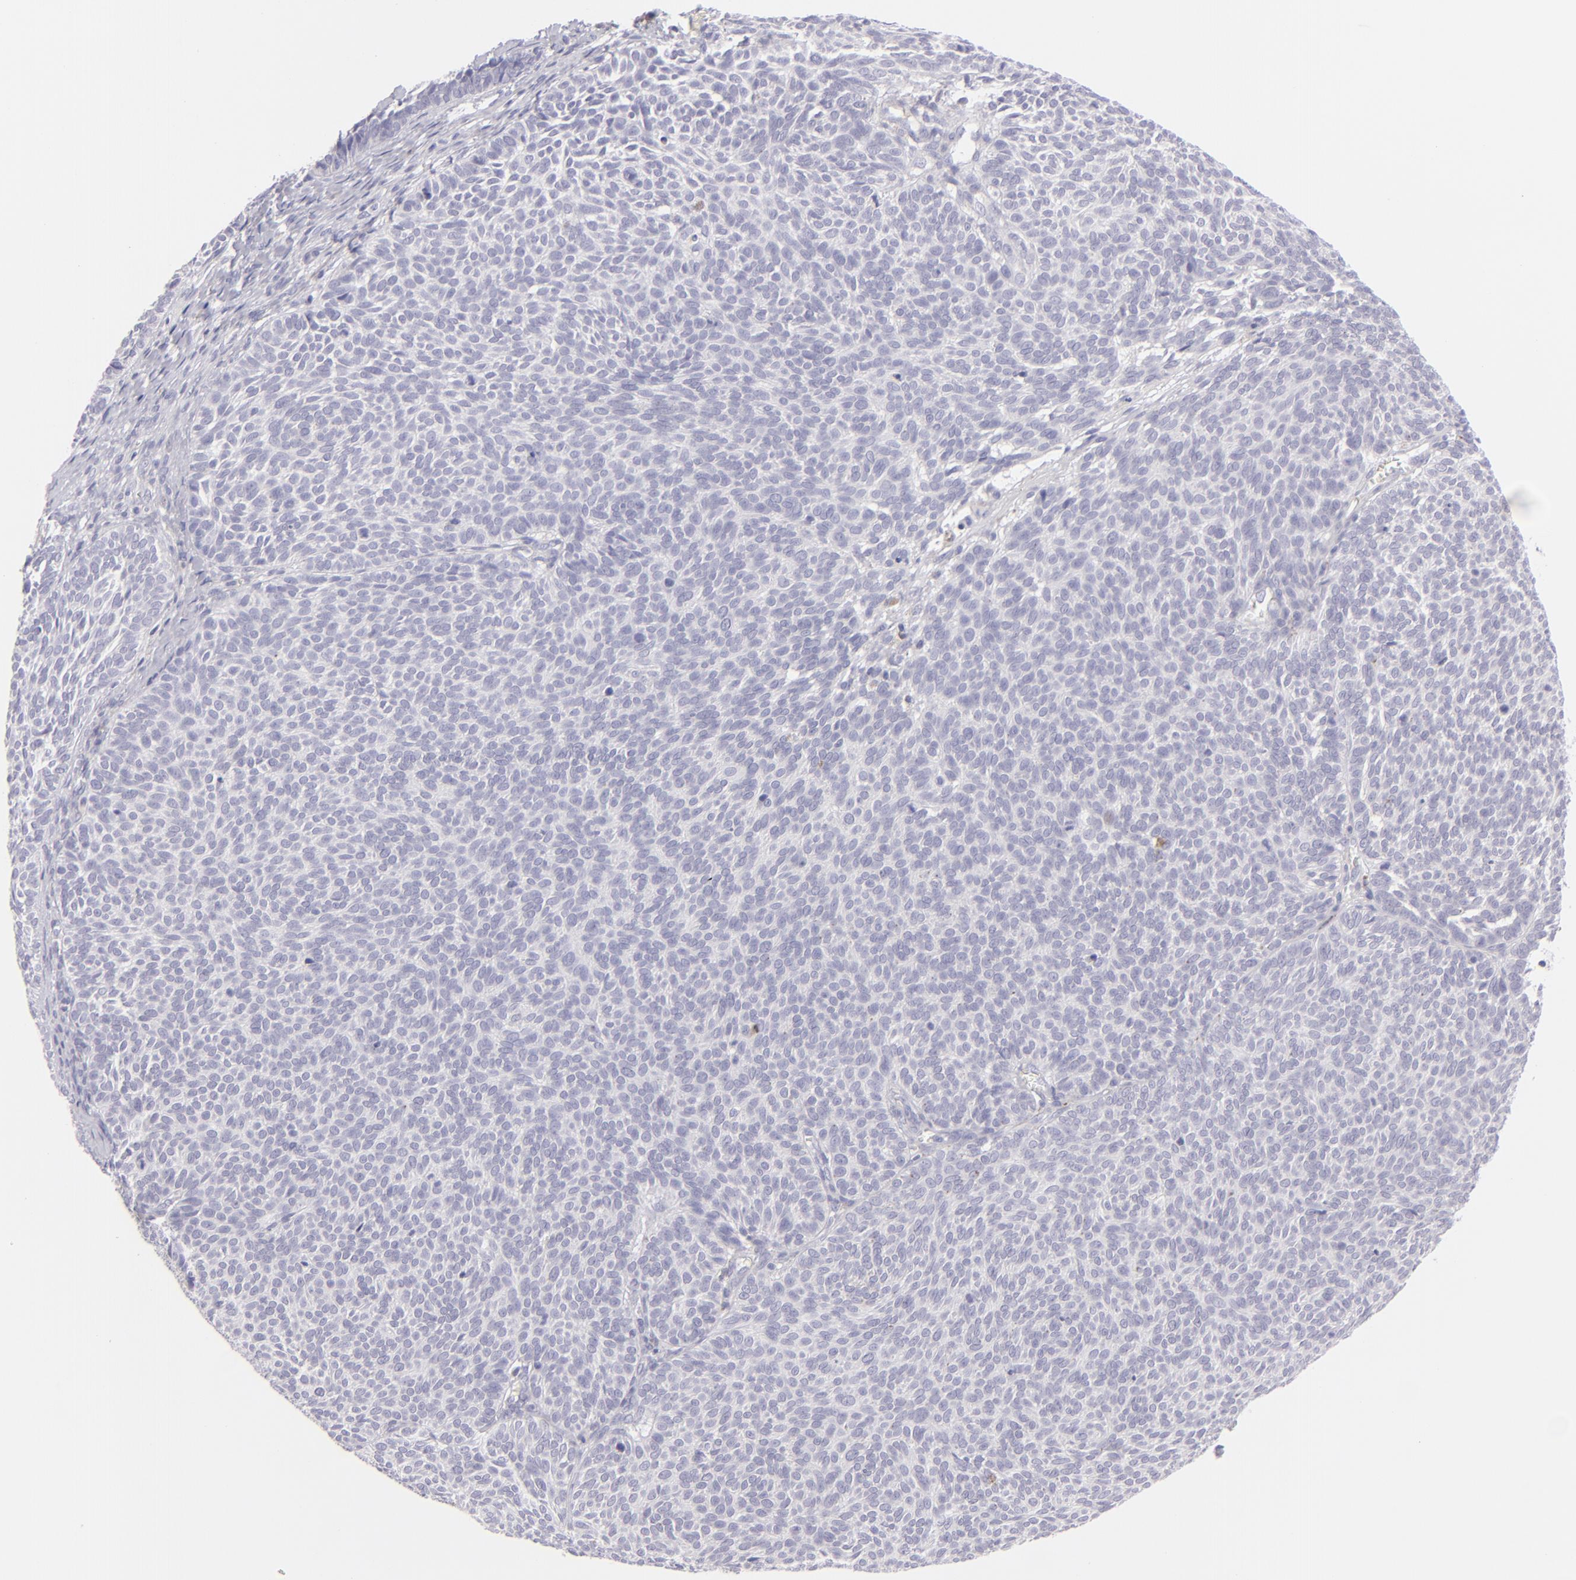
{"staining": {"intensity": "negative", "quantity": "none", "location": "none"}, "tissue": "skin cancer", "cell_type": "Tumor cells", "image_type": "cancer", "snomed": [{"axis": "morphology", "description": "Basal cell carcinoma"}, {"axis": "topography", "description": "Skin"}], "caption": "Micrograph shows no protein staining in tumor cells of basal cell carcinoma (skin) tissue.", "gene": "CLDN4", "patient": {"sex": "male", "age": 63}}